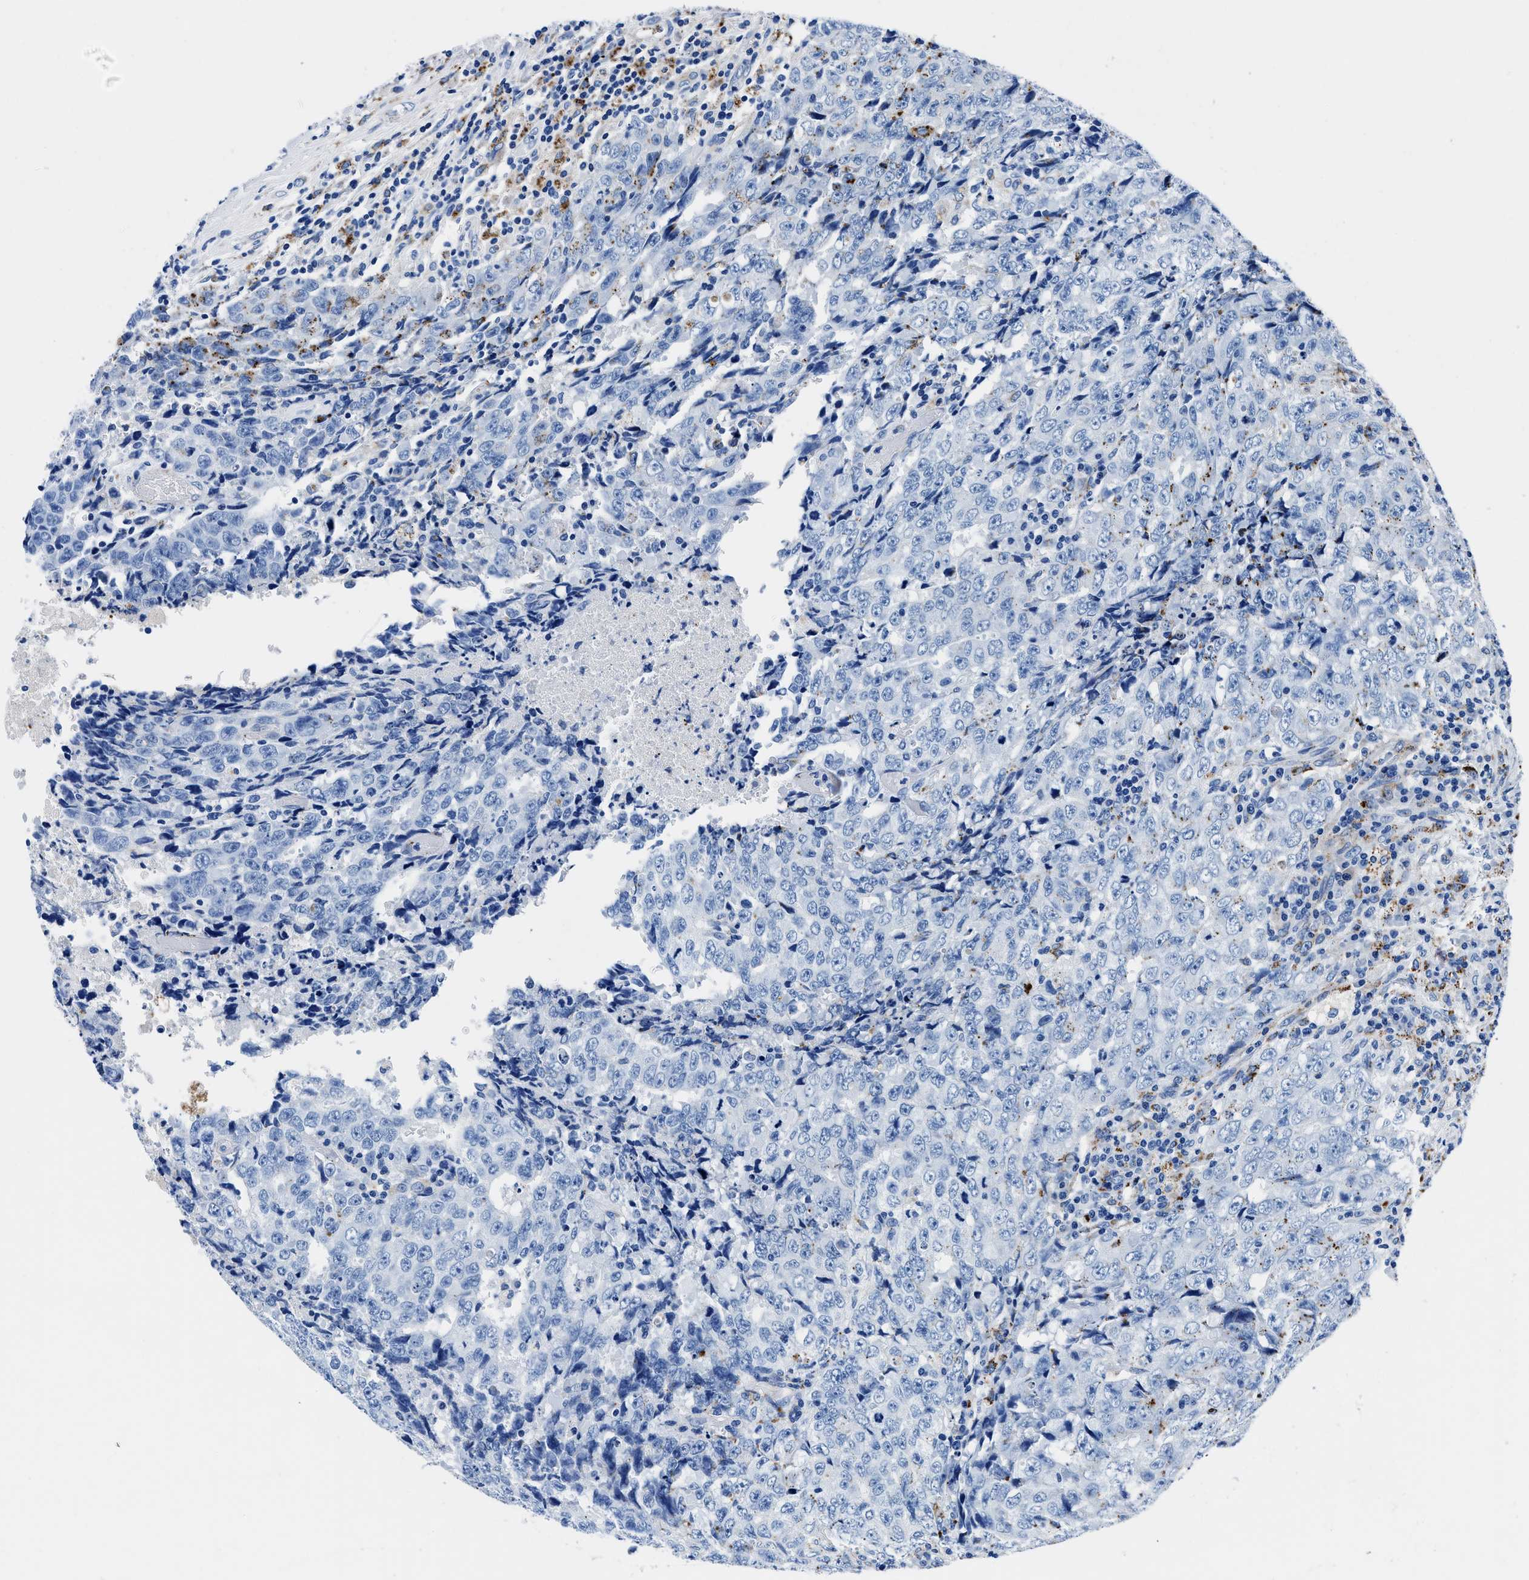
{"staining": {"intensity": "negative", "quantity": "none", "location": "none"}, "tissue": "testis cancer", "cell_type": "Tumor cells", "image_type": "cancer", "snomed": [{"axis": "morphology", "description": "Necrosis, NOS"}, {"axis": "morphology", "description": "Carcinoma, Embryonal, NOS"}, {"axis": "topography", "description": "Testis"}], "caption": "Immunohistochemistry micrograph of human testis embryonal carcinoma stained for a protein (brown), which demonstrates no staining in tumor cells.", "gene": "OR14K1", "patient": {"sex": "male", "age": 19}}